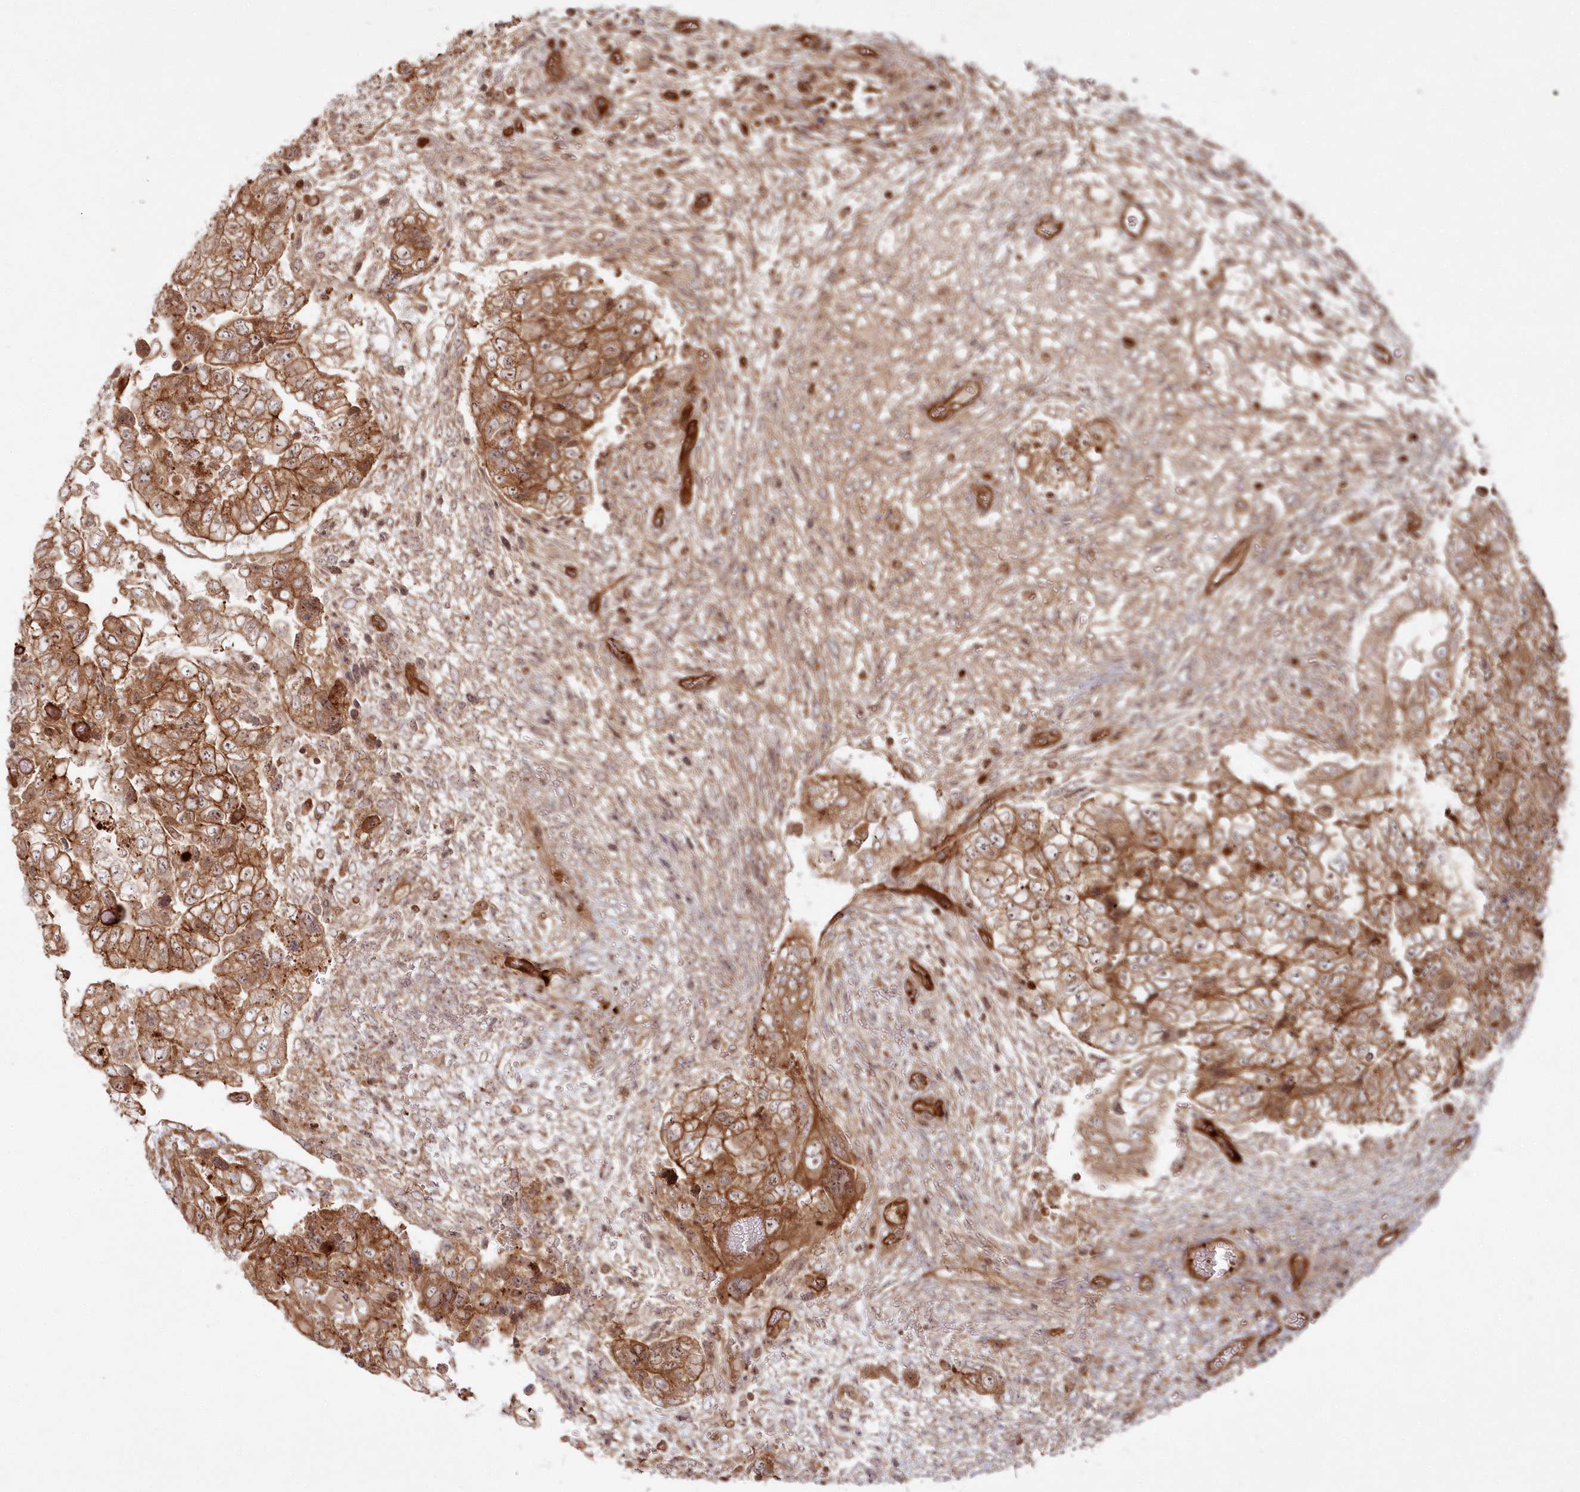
{"staining": {"intensity": "moderate", "quantity": ">75%", "location": "cytoplasmic/membranous"}, "tissue": "testis cancer", "cell_type": "Tumor cells", "image_type": "cancer", "snomed": [{"axis": "morphology", "description": "Carcinoma, Embryonal, NOS"}, {"axis": "topography", "description": "Testis"}], "caption": "Testis cancer stained for a protein exhibits moderate cytoplasmic/membranous positivity in tumor cells.", "gene": "RGCC", "patient": {"sex": "male", "age": 37}}